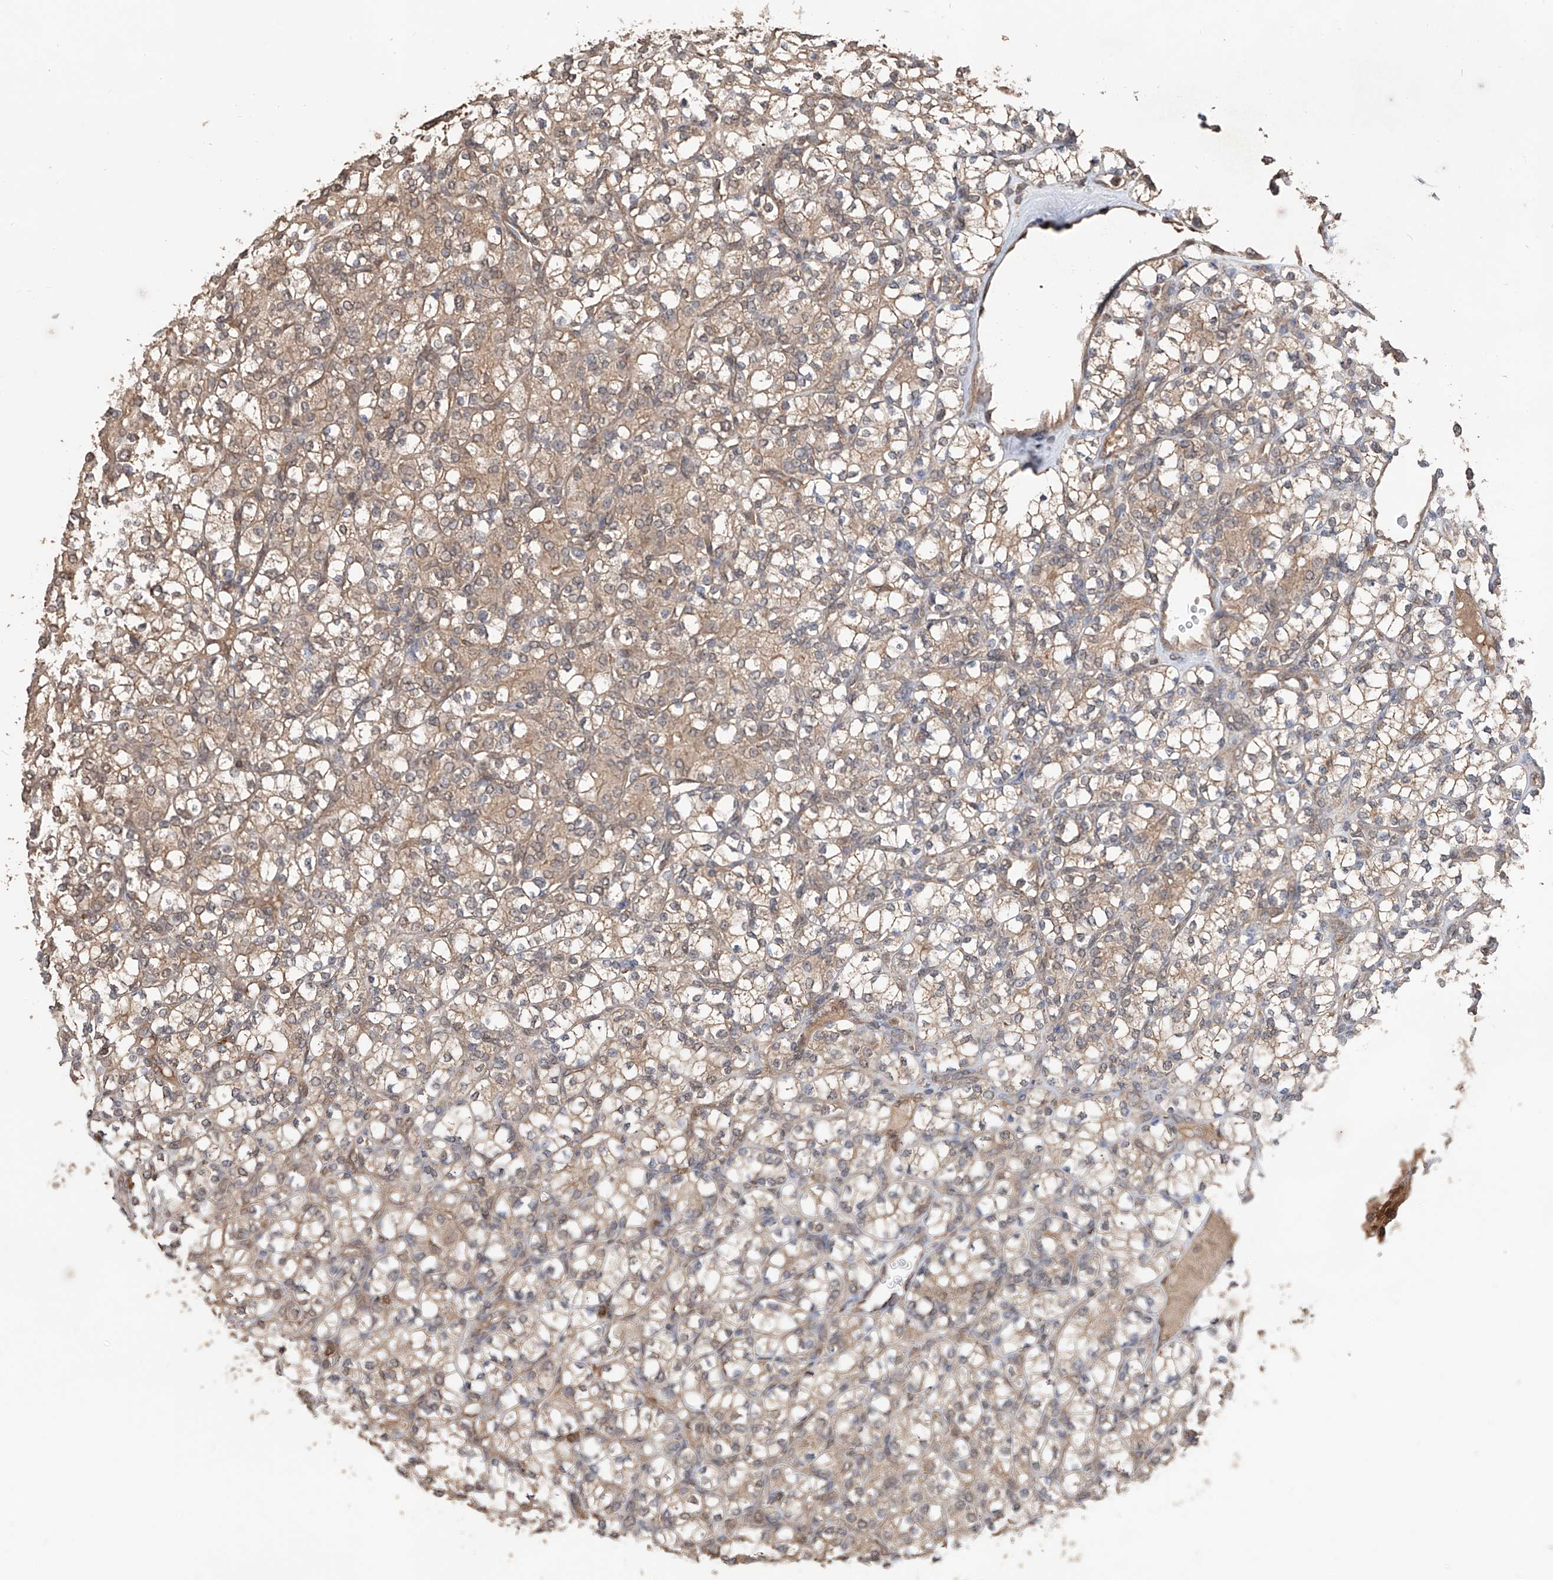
{"staining": {"intensity": "moderate", "quantity": ">75%", "location": "cytoplasmic/membranous"}, "tissue": "renal cancer", "cell_type": "Tumor cells", "image_type": "cancer", "snomed": [{"axis": "morphology", "description": "Adenocarcinoma, NOS"}, {"axis": "topography", "description": "Kidney"}], "caption": "A brown stain labels moderate cytoplasmic/membranous positivity of a protein in human renal cancer tumor cells.", "gene": "FAM135A", "patient": {"sex": "male", "age": 77}}